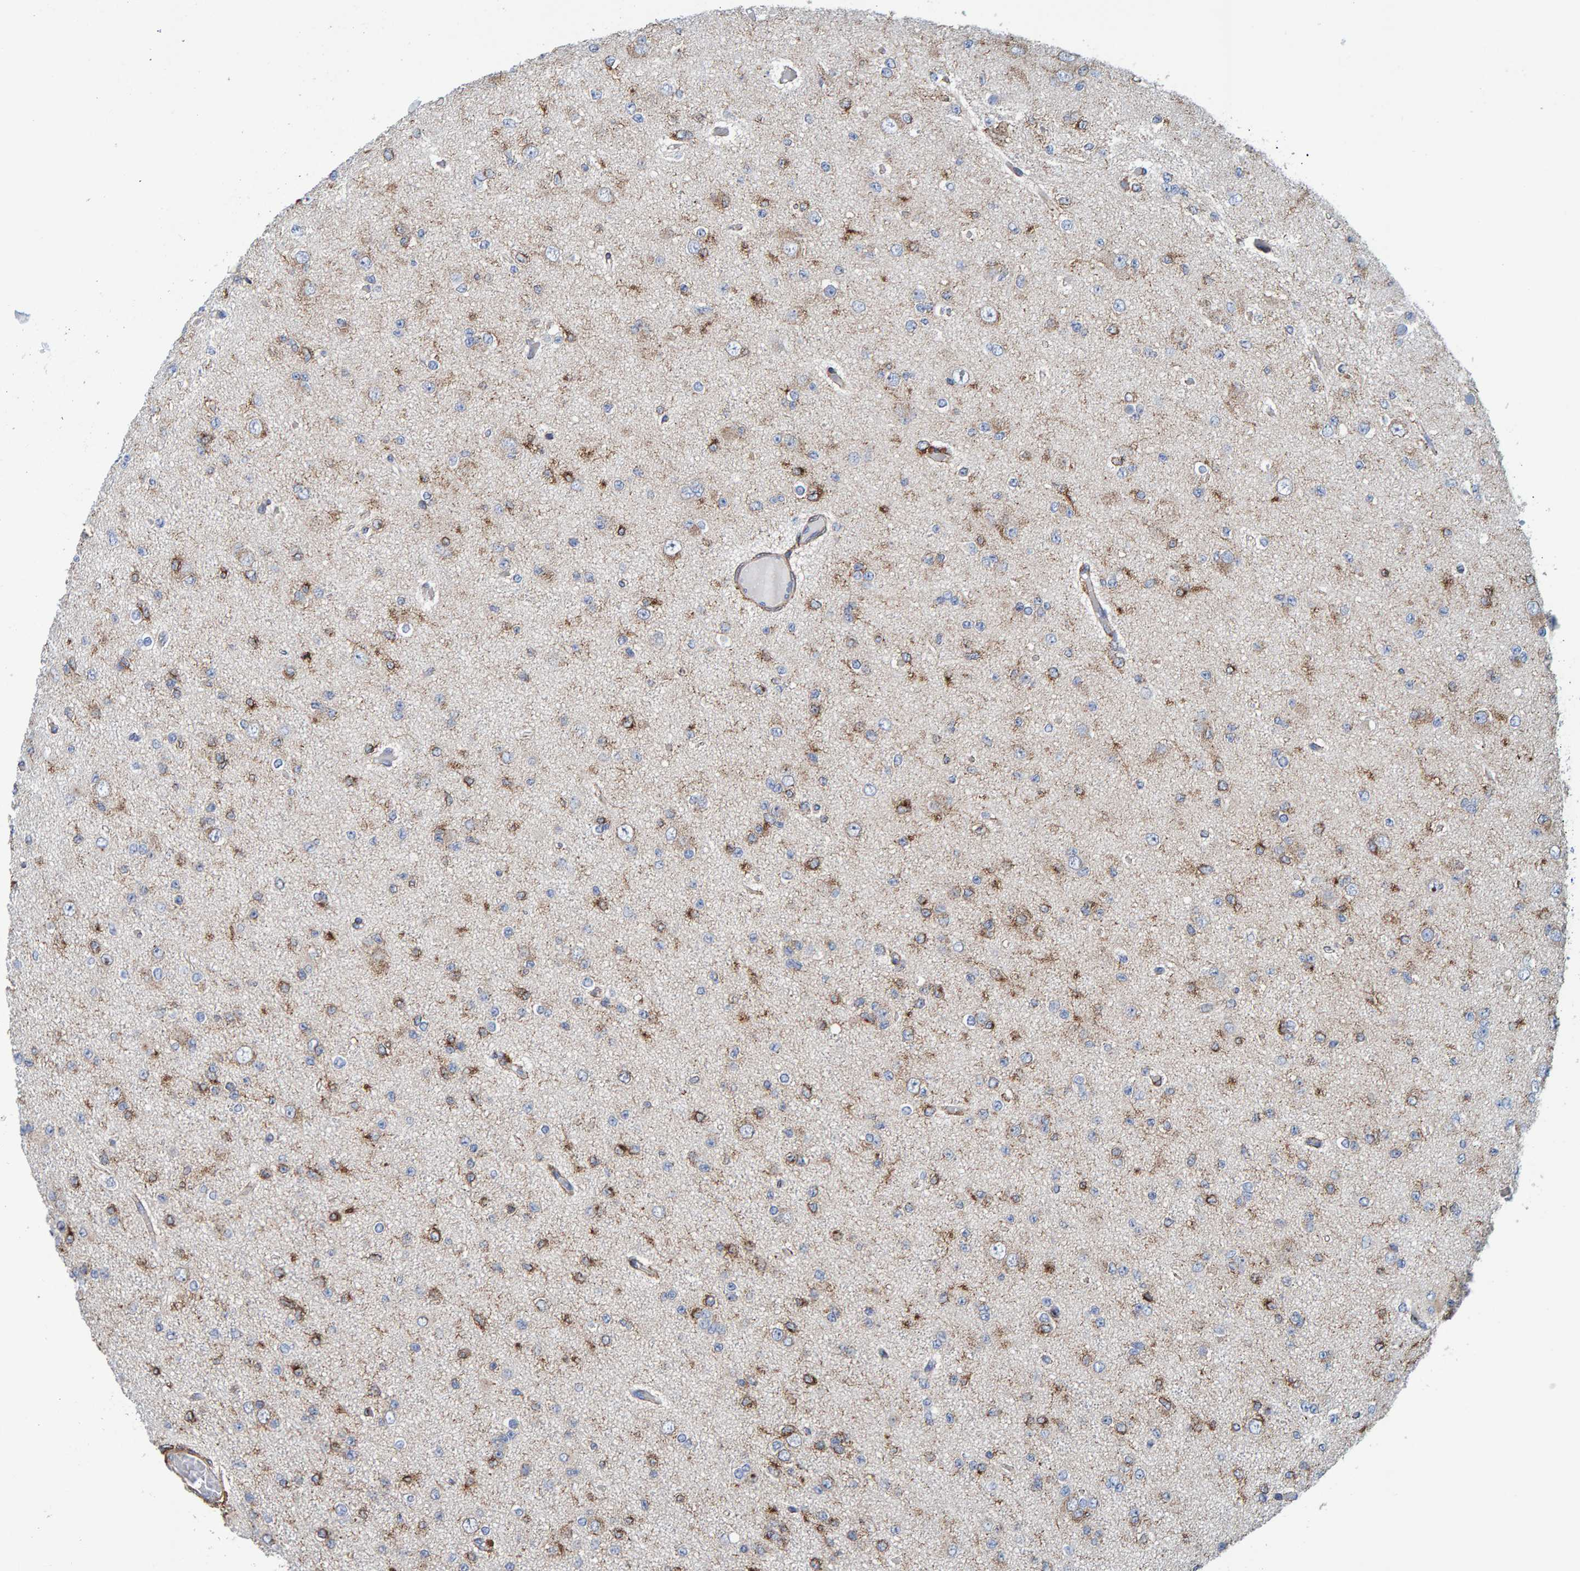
{"staining": {"intensity": "strong", "quantity": "<25%", "location": "cytoplasmic/membranous"}, "tissue": "glioma", "cell_type": "Tumor cells", "image_type": "cancer", "snomed": [{"axis": "morphology", "description": "Glioma, malignant, Low grade"}, {"axis": "topography", "description": "Brain"}], "caption": "Malignant glioma (low-grade) was stained to show a protein in brown. There is medium levels of strong cytoplasmic/membranous positivity in about <25% of tumor cells. The staining was performed using DAB to visualize the protein expression in brown, while the nuclei were stained in blue with hematoxylin (Magnification: 20x).", "gene": "LRP1", "patient": {"sex": "female", "age": 22}}